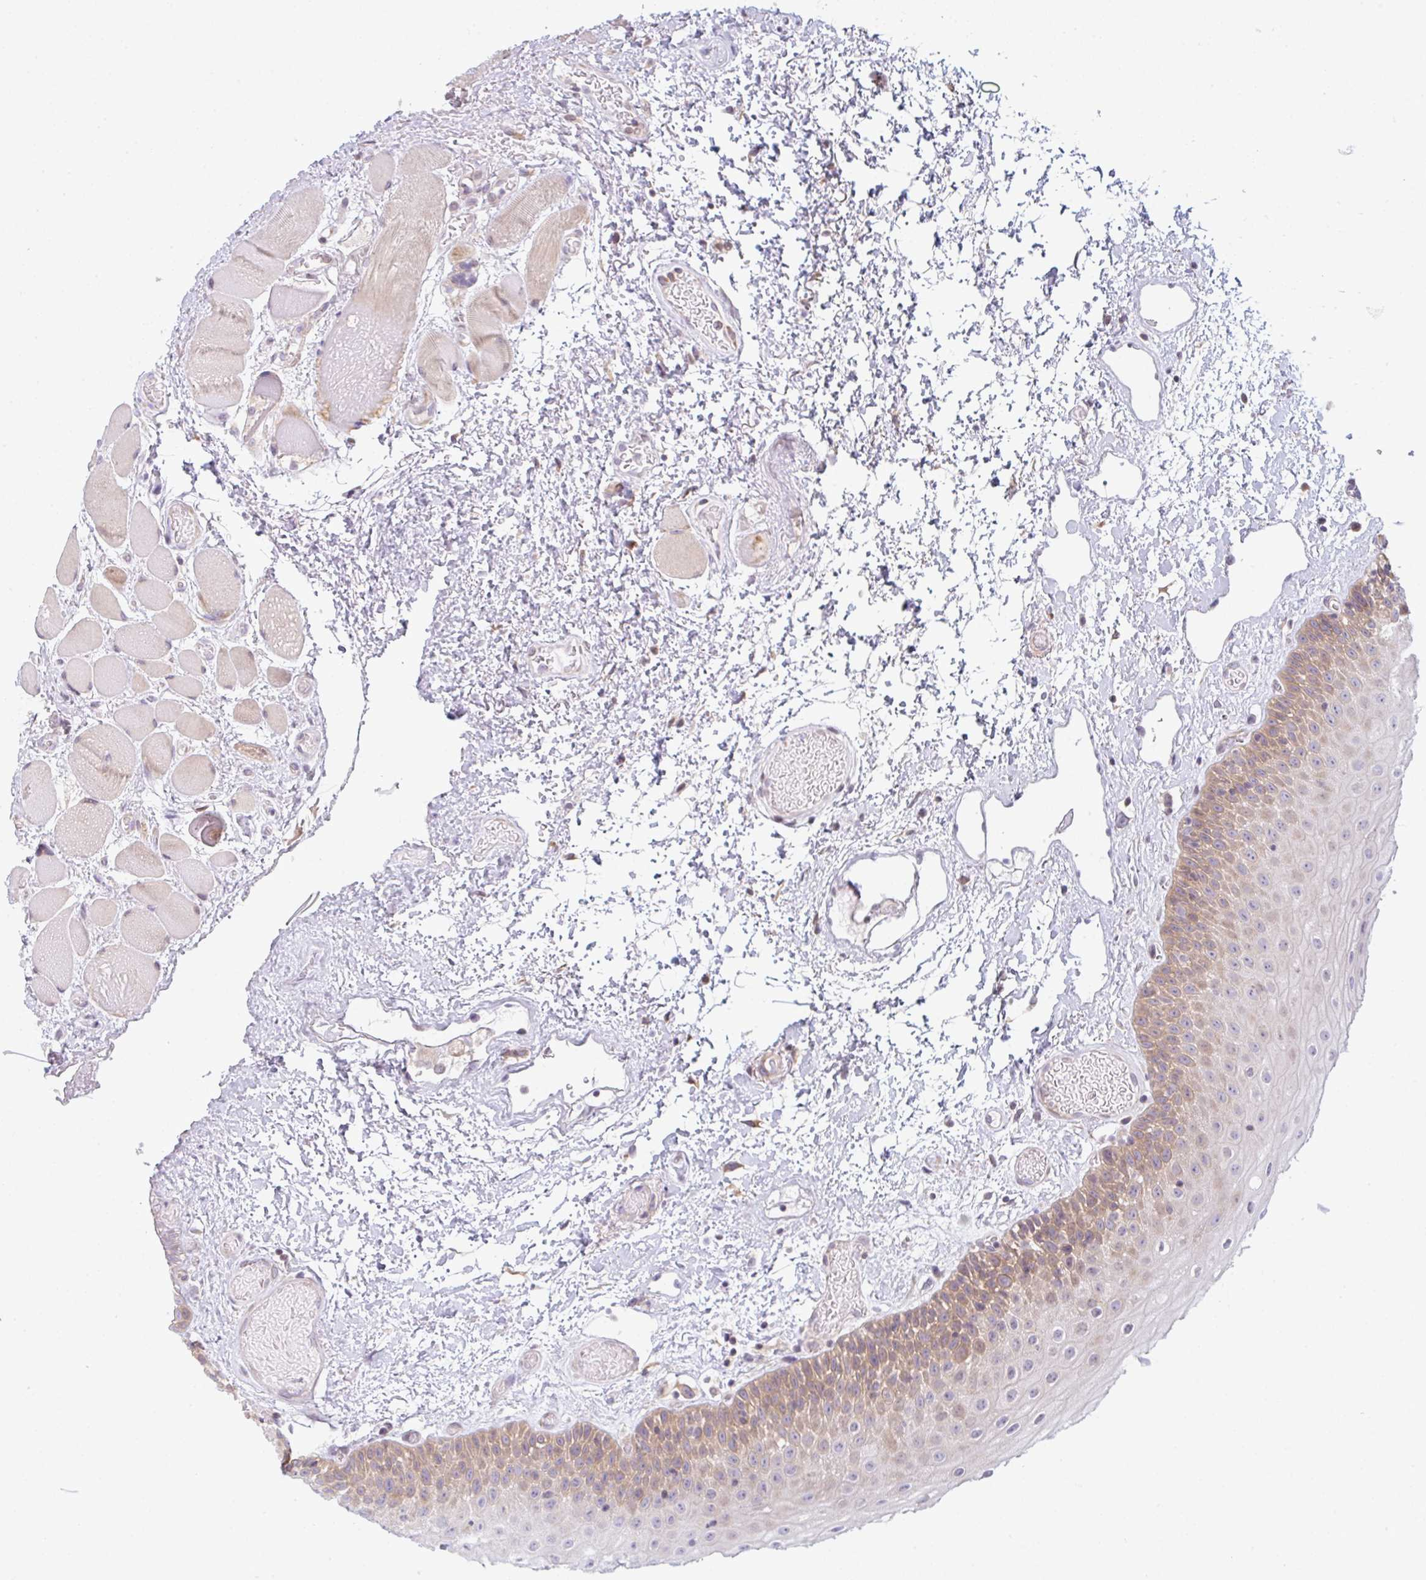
{"staining": {"intensity": "moderate", "quantity": "25%-75%", "location": "cytoplasmic/membranous"}, "tissue": "oral mucosa", "cell_type": "Squamous epithelial cells", "image_type": "normal", "snomed": [{"axis": "morphology", "description": "Normal tissue, NOS"}, {"axis": "topography", "description": "Oral tissue"}], "caption": "Brown immunohistochemical staining in normal oral mucosa demonstrates moderate cytoplasmic/membranous staining in approximately 25%-75% of squamous epithelial cells.", "gene": "TMEM237", "patient": {"sex": "female", "age": 82}}